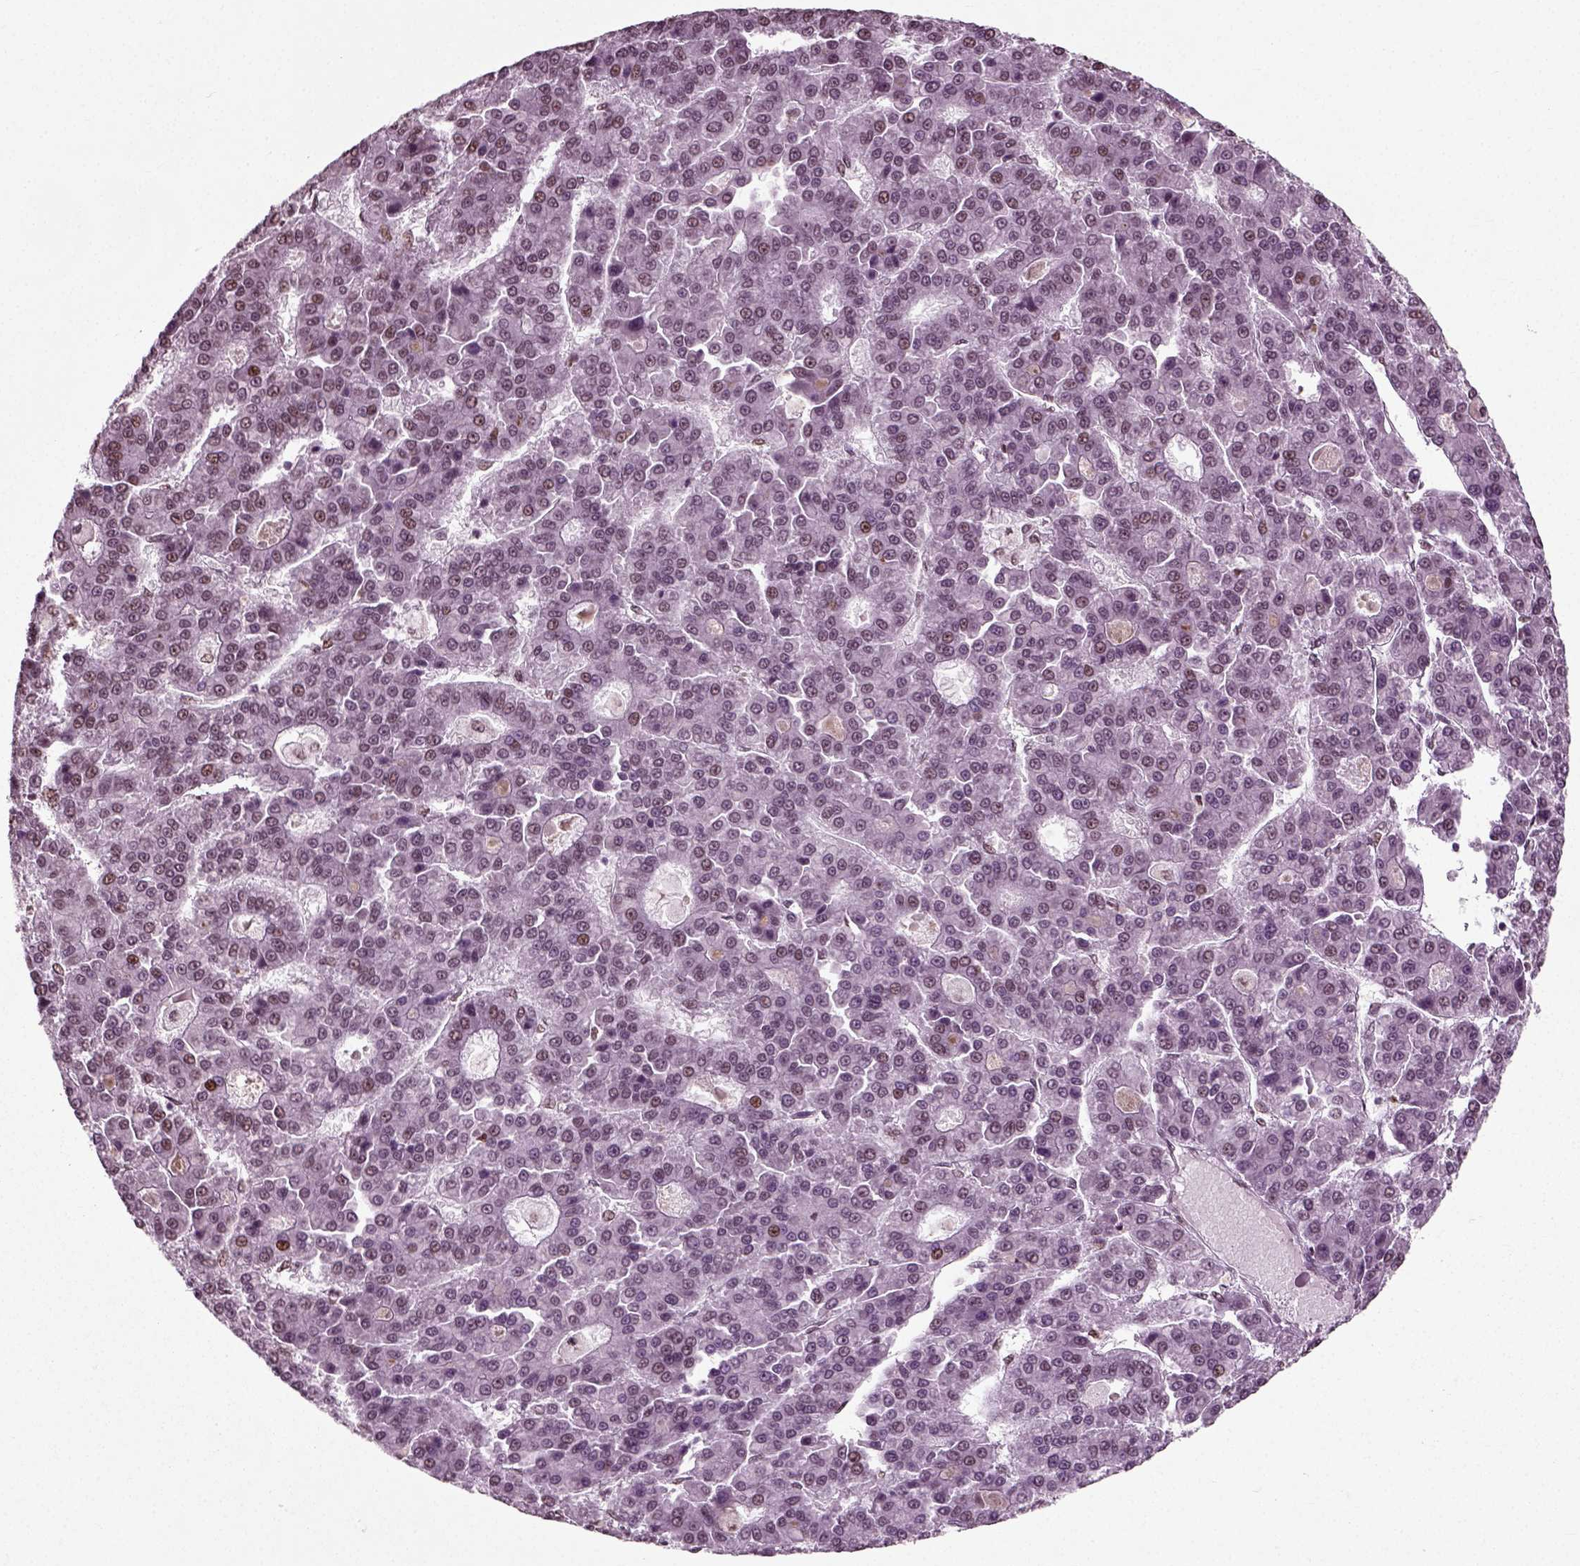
{"staining": {"intensity": "moderate", "quantity": "<25%", "location": "nuclear"}, "tissue": "liver cancer", "cell_type": "Tumor cells", "image_type": "cancer", "snomed": [{"axis": "morphology", "description": "Carcinoma, Hepatocellular, NOS"}, {"axis": "topography", "description": "Liver"}], "caption": "Moderate nuclear protein positivity is seen in about <25% of tumor cells in liver hepatocellular carcinoma. The staining is performed using DAB brown chromogen to label protein expression. The nuclei are counter-stained blue using hematoxylin.", "gene": "POLR1H", "patient": {"sex": "male", "age": 70}}